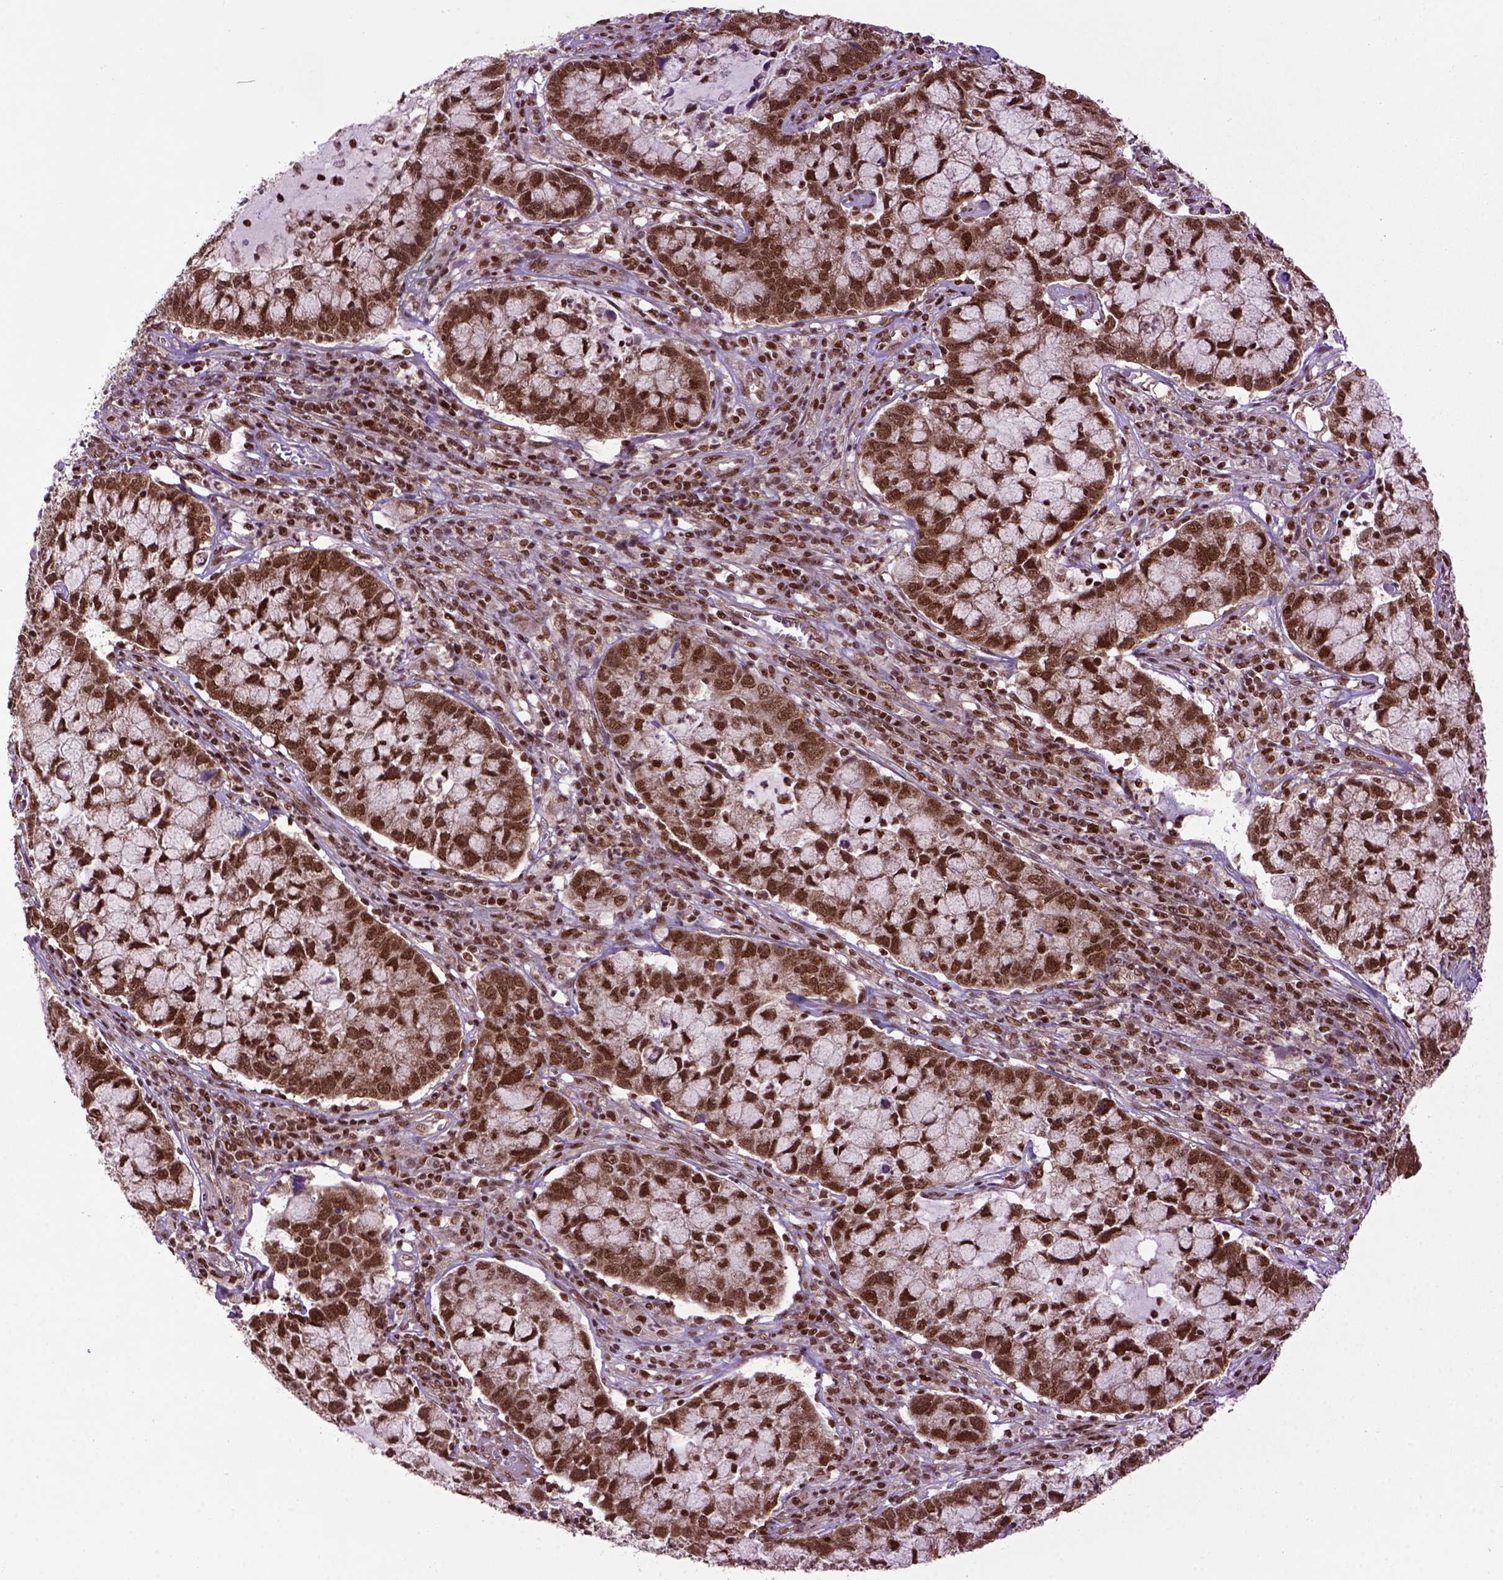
{"staining": {"intensity": "strong", "quantity": ">75%", "location": "nuclear"}, "tissue": "cervical cancer", "cell_type": "Tumor cells", "image_type": "cancer", "snomed": [{"axis": "morphology", "description": "Adenocarcinoma, NOS"}, {"axis": "topography", "description": "Cervix"}], "caption": "Tumor cells display strong nuclear expression in about >75% of cells in cervical adenocarcinoma.", "gene": "CELF1", "patient": {"sex": "female", "age": 40}}